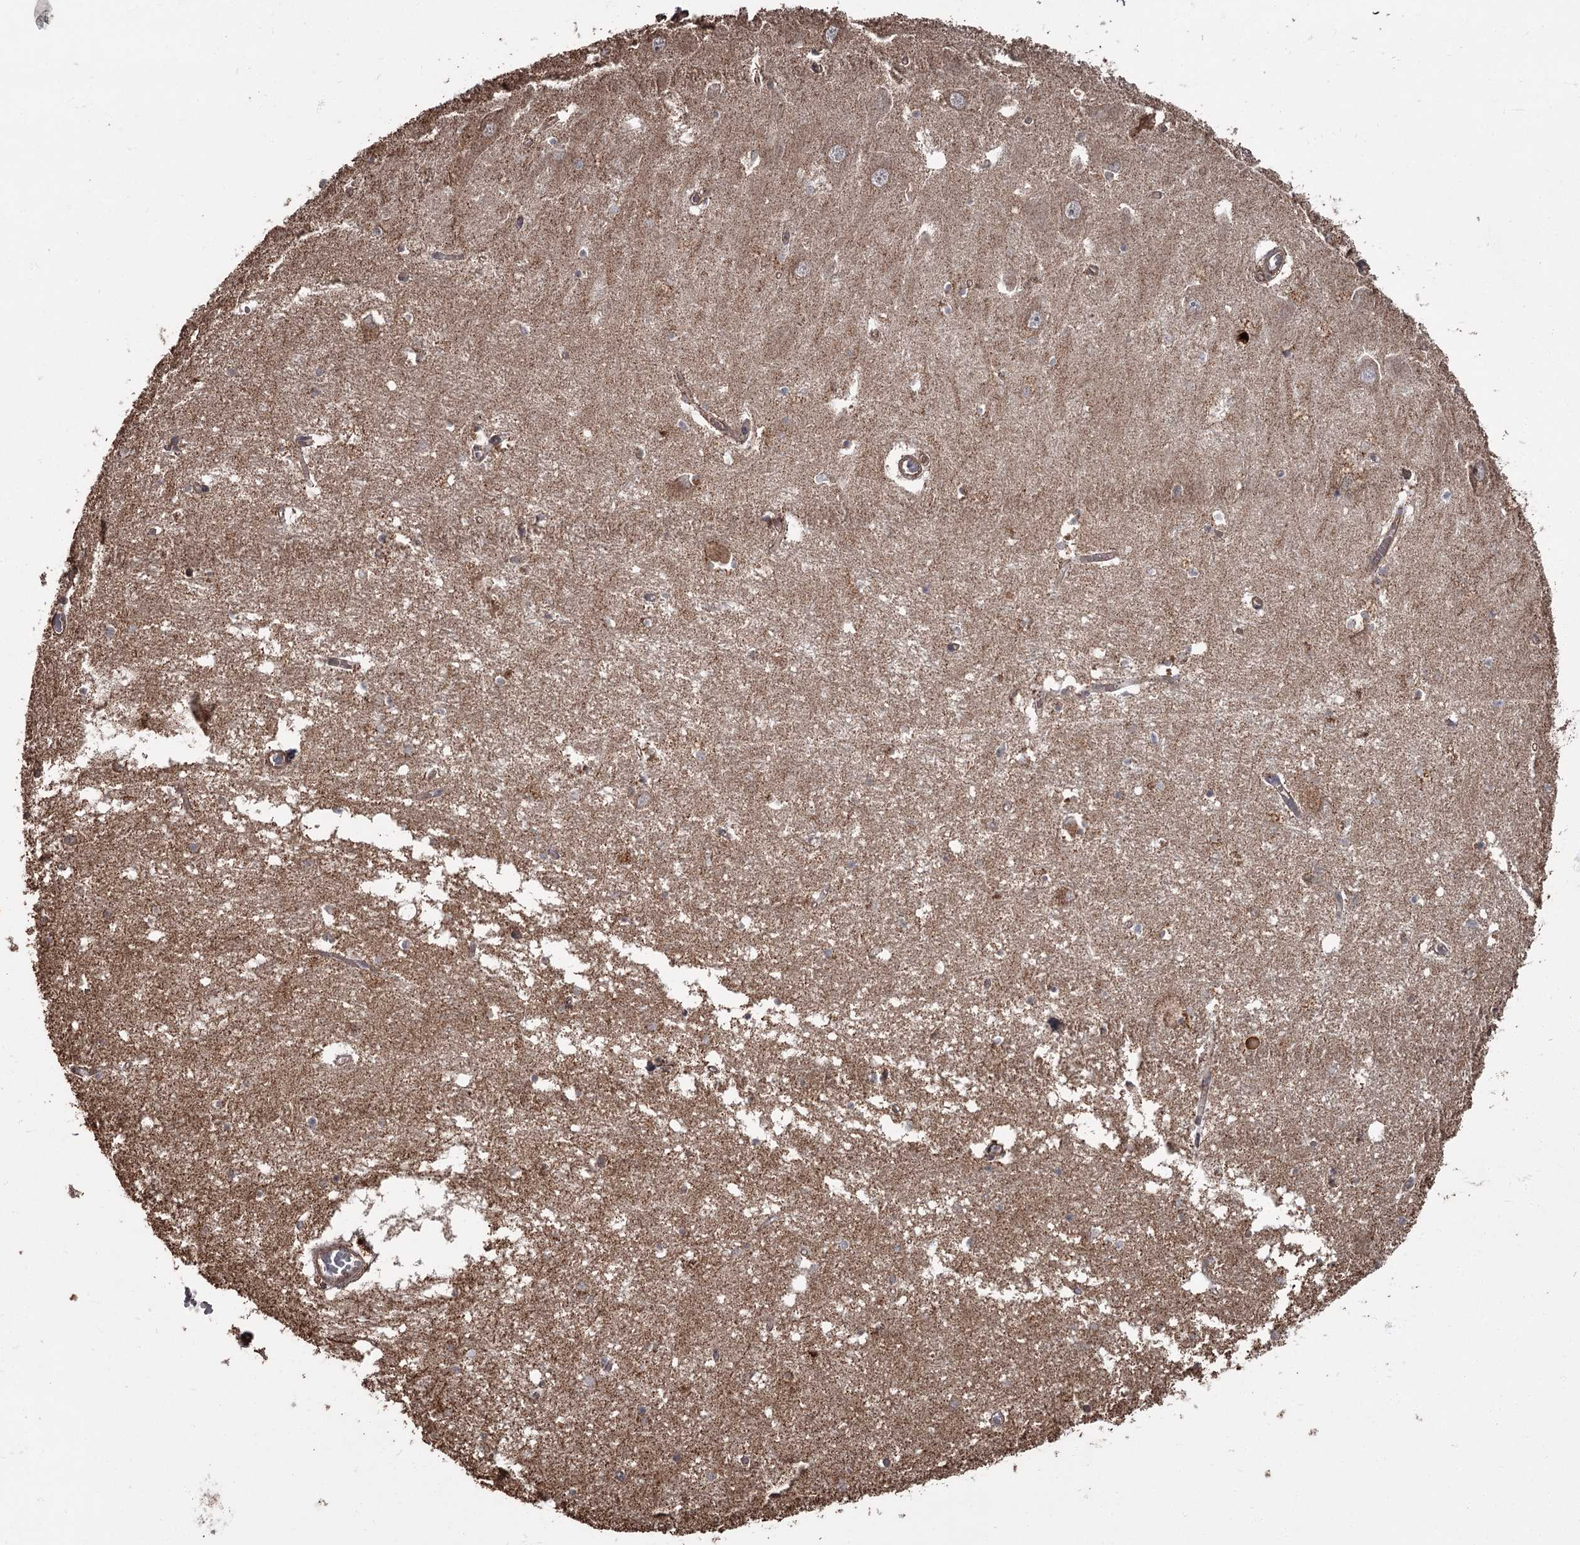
{"staining": {"intensity": "moderate", "quantity": "<25%", "location": "cytoplasmic/membranous"}, "tissue": "hippocampus", "cell_type": "Glial cells", "image_type": "normal", "snomed": [{"axis": "morphology", "description": "Normal tissue, NOS"}, {"axis": "topography", "description": "Hippocampus"}], "caption": "High-magnification brightfield microscopy of unremarkable hippocampus stained with DAB (brown) and counterstained with hematoxylin (blue). glial cells exhibit moderate cytoplasmic/membranous staining is present in approximately<25% of cells. The protein is stained brown, and the nuclei are stained in blue (DAB IHC with brightfield microscopy, high magnification).", "gene": "THAP9", "patient": {"sex": "male", "age": 70}}